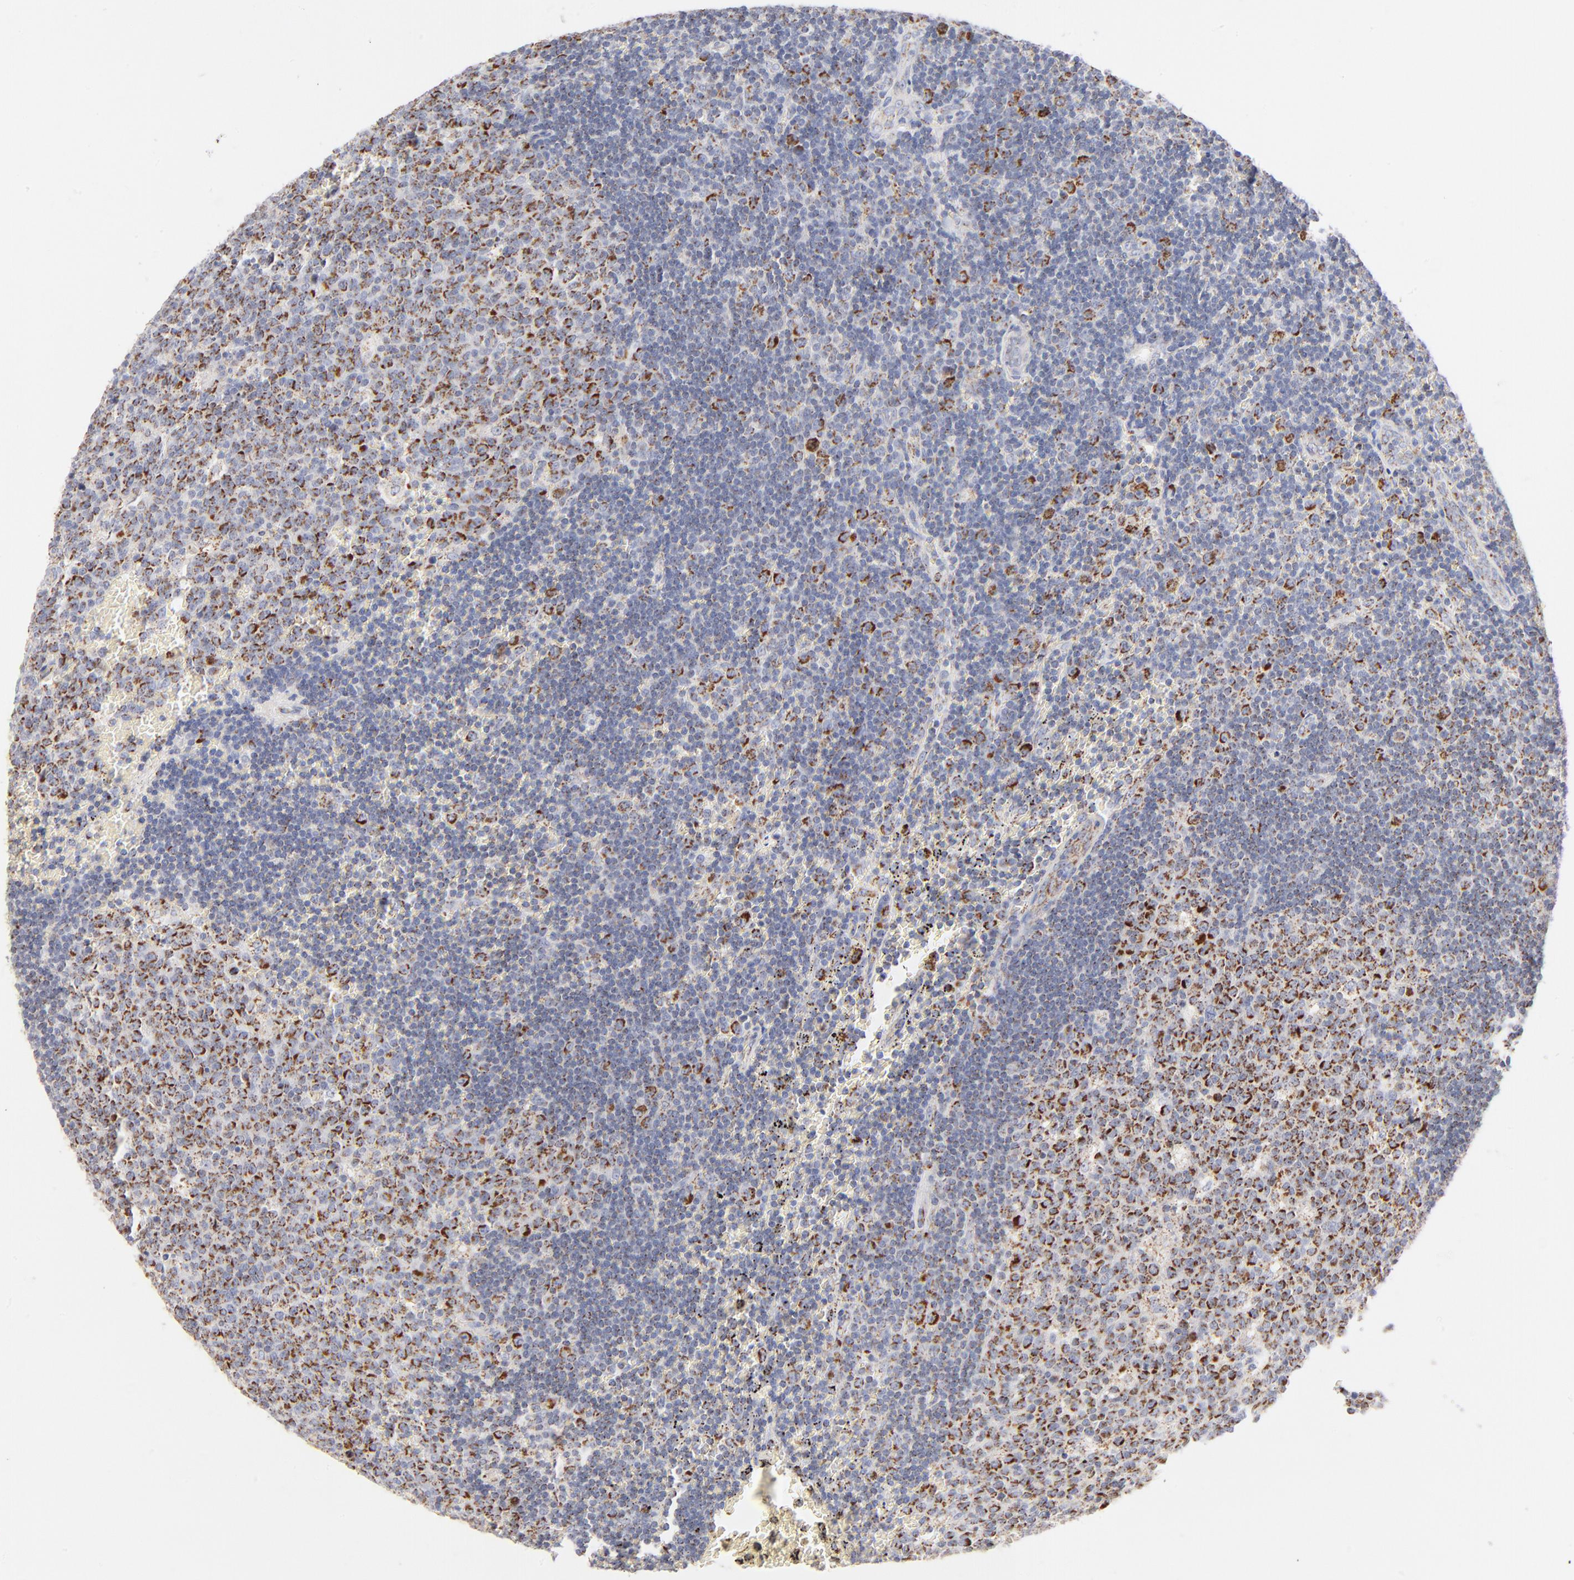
{"staining": {"intensity": "moderate", "quantity": ">75%", "location": "cytoplasmic/membranous"}, "tissue": "lymph node", "cell_type": "Germinal center cells", "image_type": "normal", "snomed": [{"axis": "morphology", "description": "Normal tissue, NOS"}, {"axis": "topography", "description": "Lymph node"}, {"axis": "topography", "description": "Salivary gland"}], "caption": "Immunohistochemical staining of unremarkable human lymph node demonstrates medium levels of moderate cytoplasmic/membranous positivity in about >75% of germinal center cells.", "gene": "DLAT", "patient": {"sex": "male", "age": 8}}